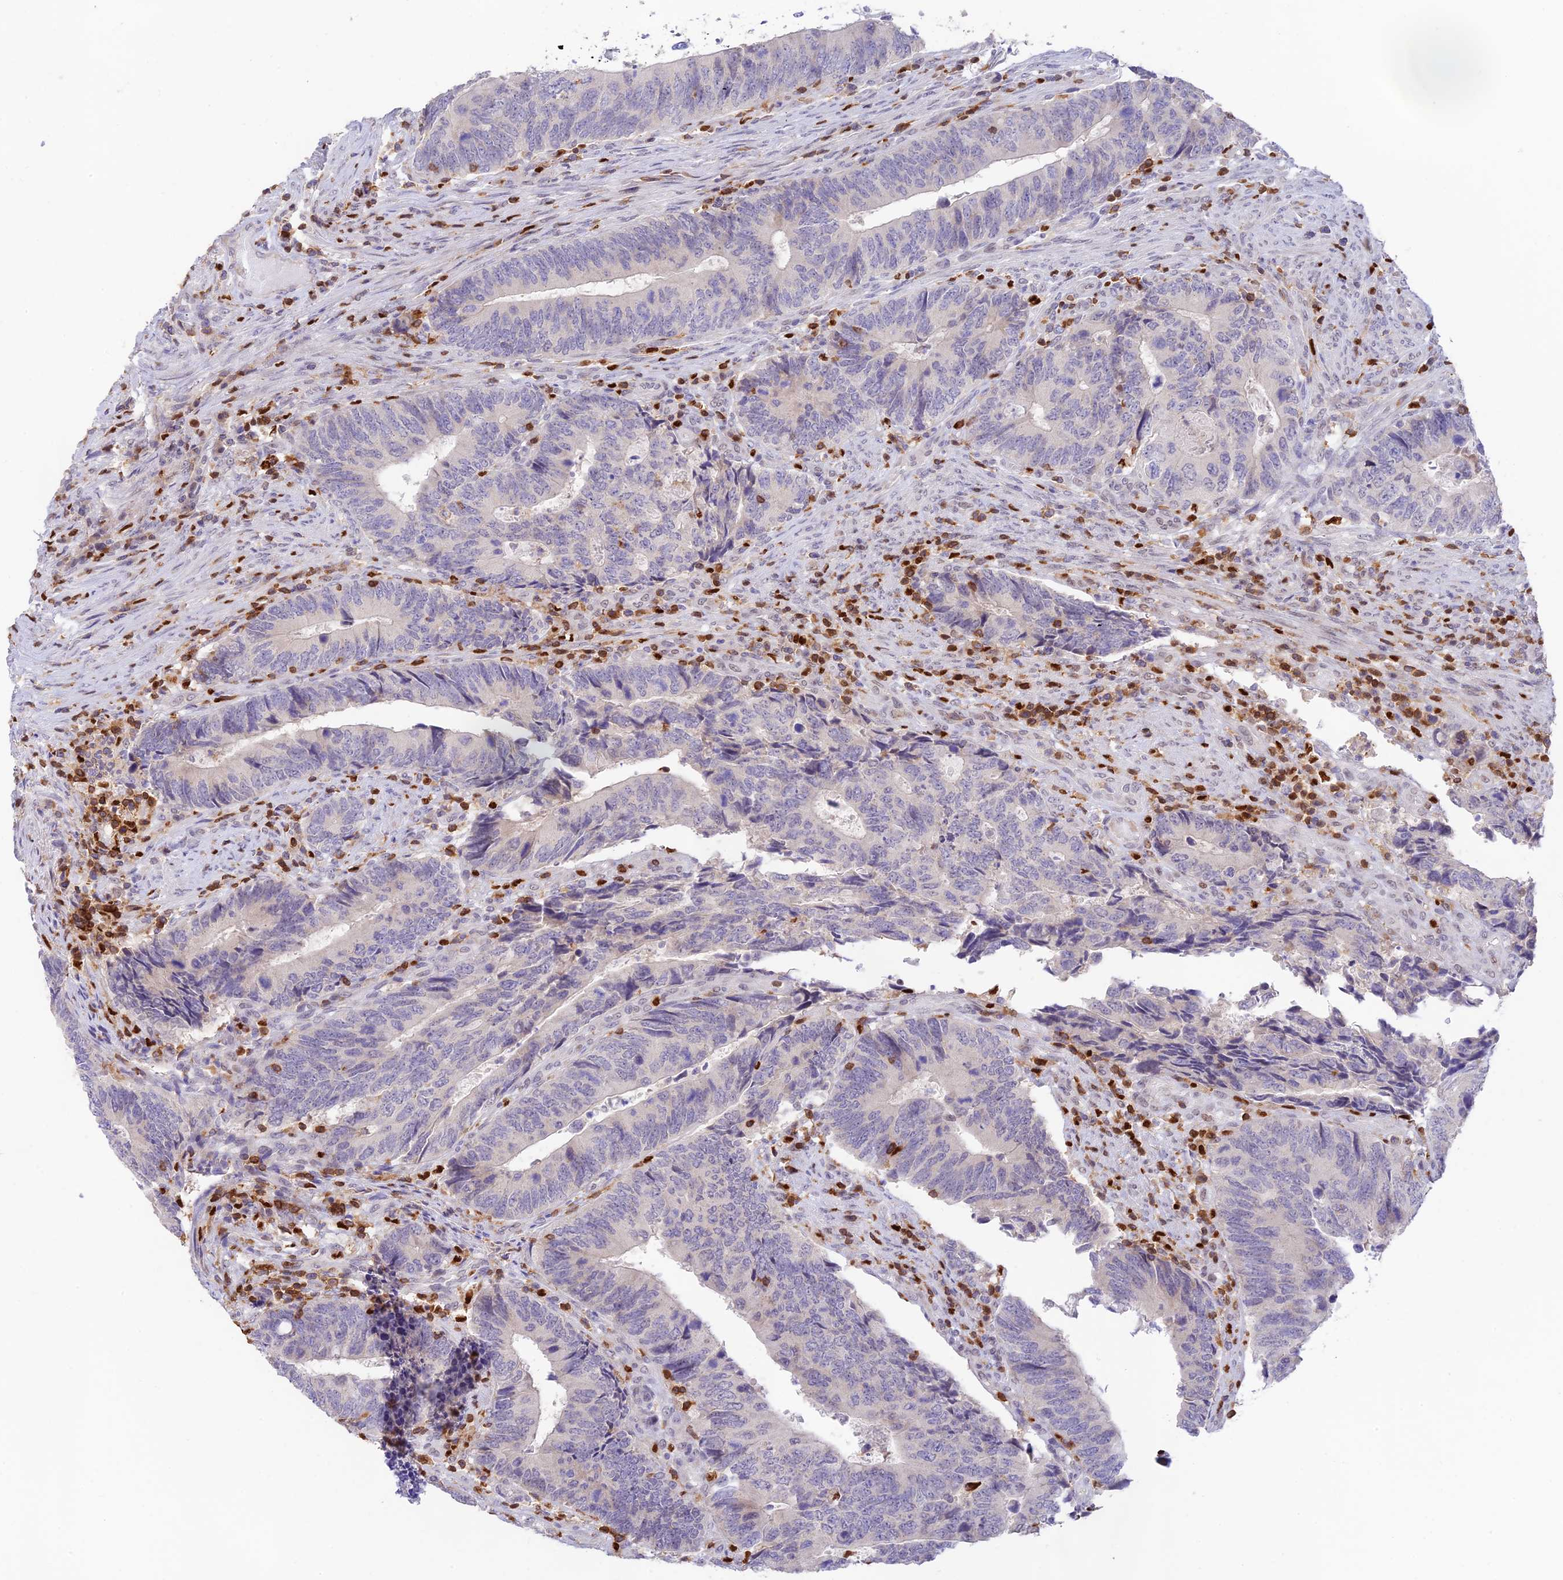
{"staining": {"intensity": "negative", "quantity": "none", "location": "none"}, "tissue": "colorectal cancer", "cell_type": "Tumor cells", "image_type": "cancer", "snomed": [{"axis": "morphology", "description": "Adenocarcinoma, NOS"}, {"axis": "topography", "description": "Colon"}], "caption": "Tumor cells show no significant expression in colorectal adenocarcinoma. (Brightfield microscopy of DAB (3,3'-diaminobenzidine) immunohistochemistry at high magnification).", "gene": "DENND1C", "patient": {"sex": "male", "age": 87}}